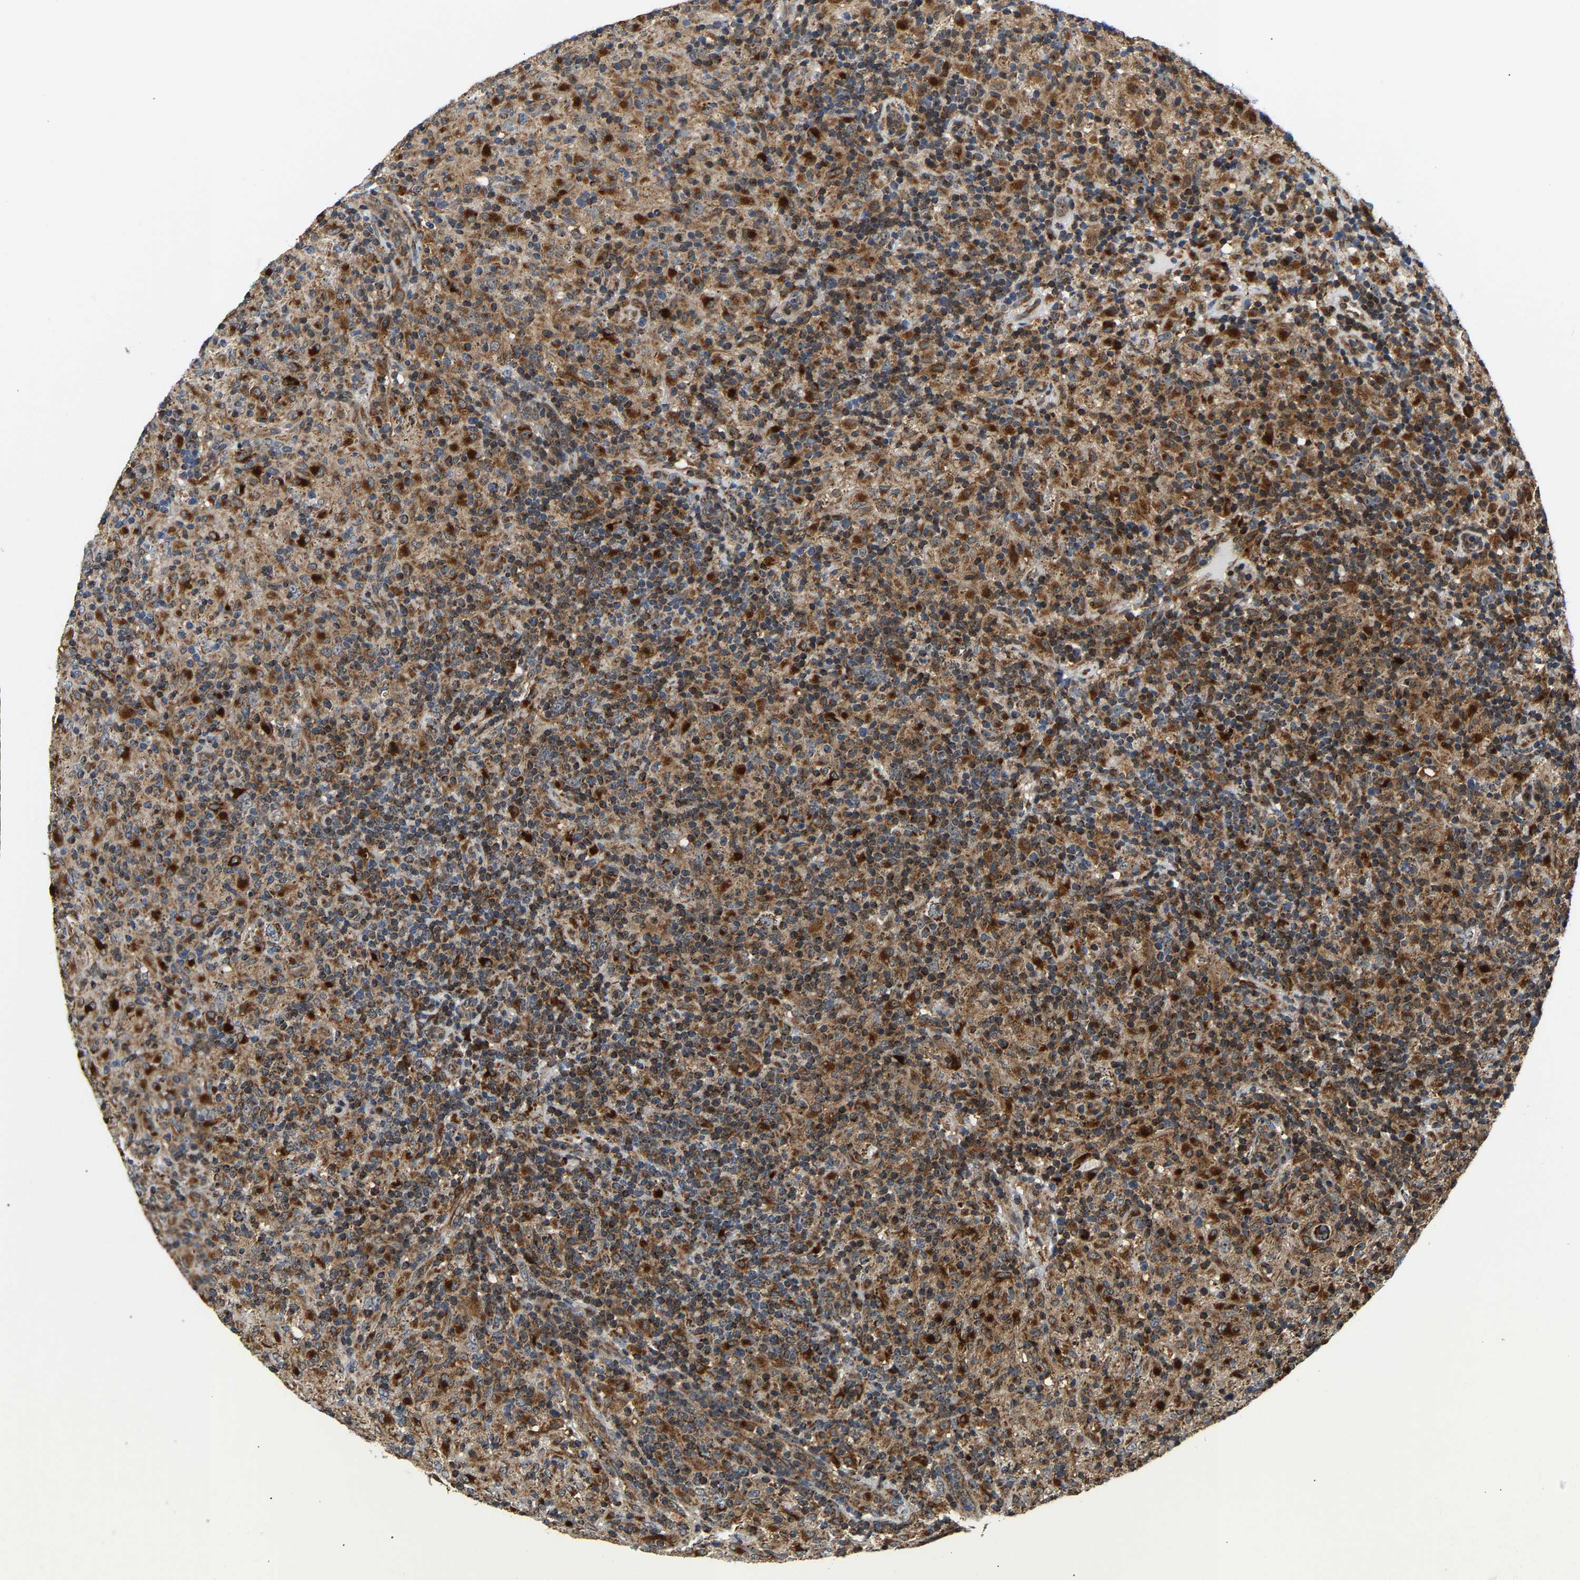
{"staining": {"intensity": "strong", "quantity": ">75%", "location": "cytoplasmic/membranous"}, "tissue": "lymphoma", "cell_type": "Tumor cells", "image_type": "cancer", "snomed": [{"axis": "morphology", "description": "Hodgkin's disease, NOS"}, {"axis": "topography", "description": "Lymph node"}], "caption": "DAB (3,3'-diaminobenzidine) immunohistochemical staining of human Hodgkin's disease exhibits strong cytoplasmic/membranous protein staining in approximately >75% of tumor cells. Nuclei are stained in blue.", "gene": "GIMAP7", "patient": {"sex": "male", "age": 70}}